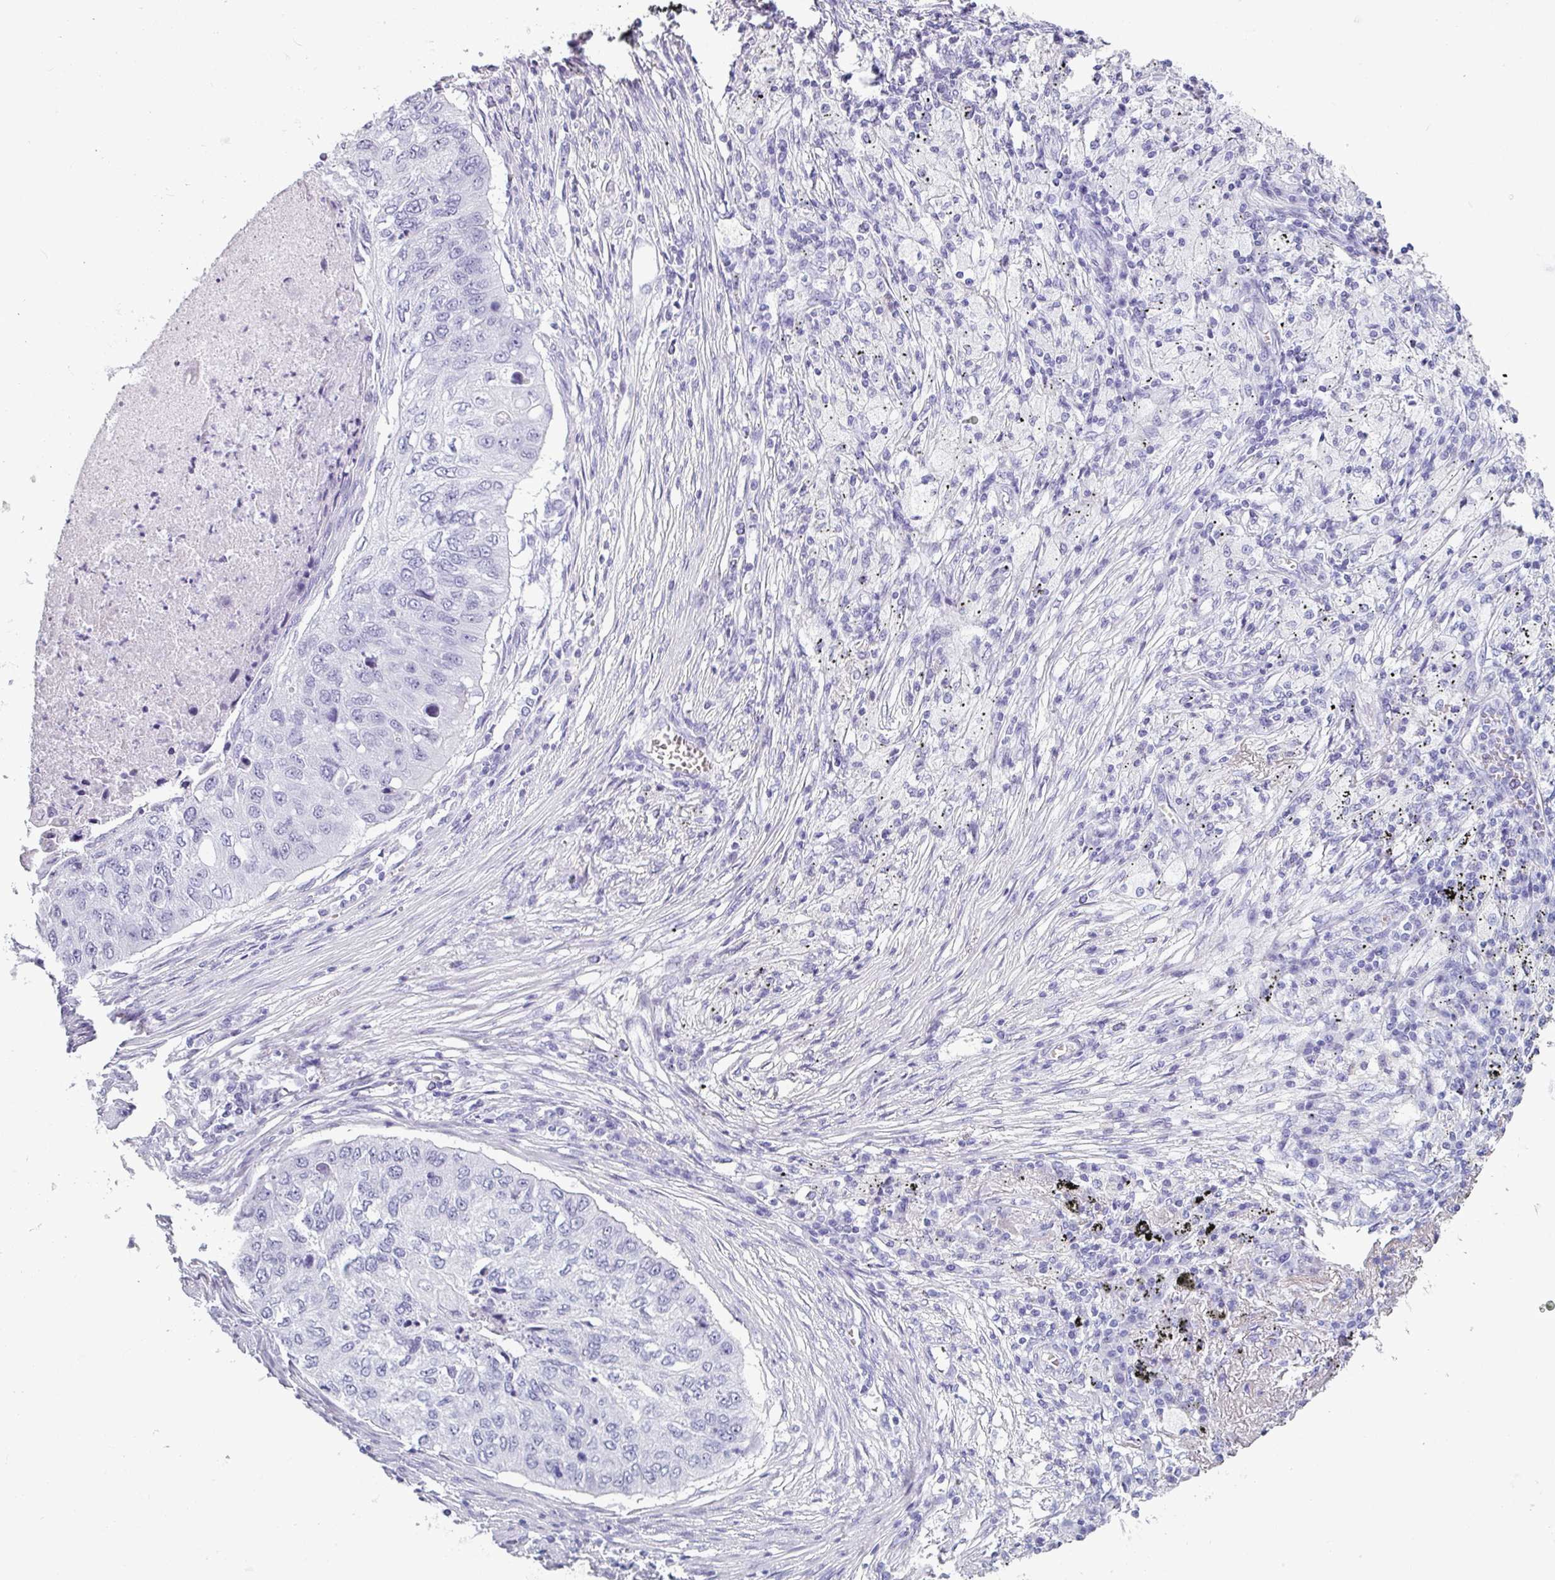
{"staining": {"intensity": "negative", "quantity": "none", "location": "none"}, "tissue": "lung cancer", "cell_type": "Tumor cells", "image_type": "cancer", "snomed": [{"axis": "morphology", "description": "Squamous cell carcinoma, NOS"}, {"axis": "topography", "description": "Lung"}], "caption": "This is a micrograph of immunohistochemistry staining of lung cancer (squamous cell carcinoma), which shows no expression in tumor cells.", "gene": "CRYBB2", "patient": {"sex": "female", "age": 63}}